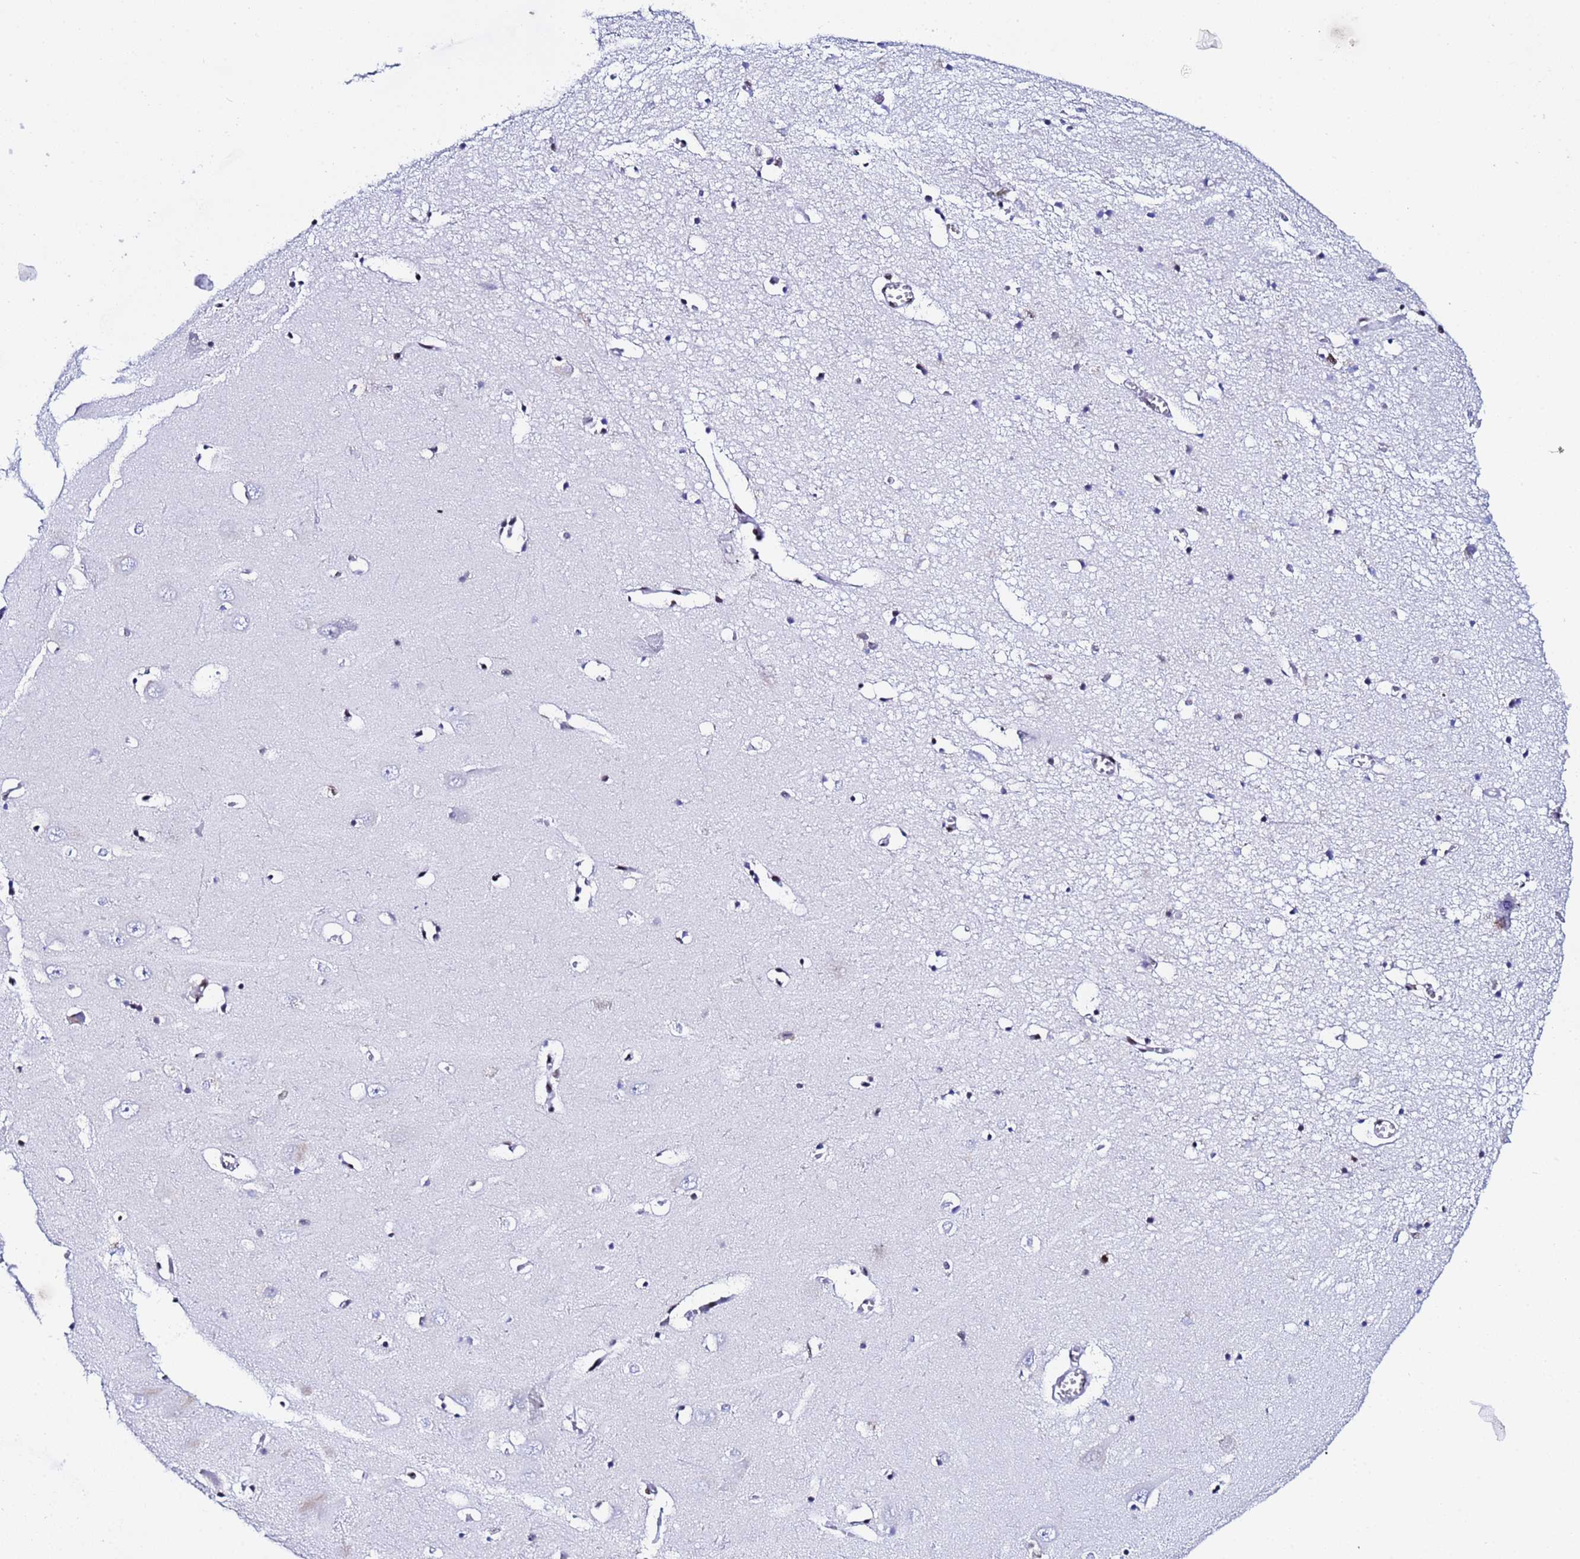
{"staining": {"intensity": "moderate", "quantity": "<25%", "location": "nuclear"}, "tissue": "hippocampus", "cell_type": "Glial cells", "image_type": "normal", "snomed": [{"axis": "morphology", "description": "Normal tissue, NOS"}, {"axis": "topography", "description": "Hippocampus"}], "caption": "Hippocampus stained for a protein exhibits moderate nuclear positivity in glial cells. The staining was performed using DAB (3,3'-diaminobenzidine) to visualize the protein expression in brown, while the nuclei were stained in blue with hematoxylin (Magnification: 20x).", "gene": "SNRPA1", "patient": {"sex": "male", "age": 70}}